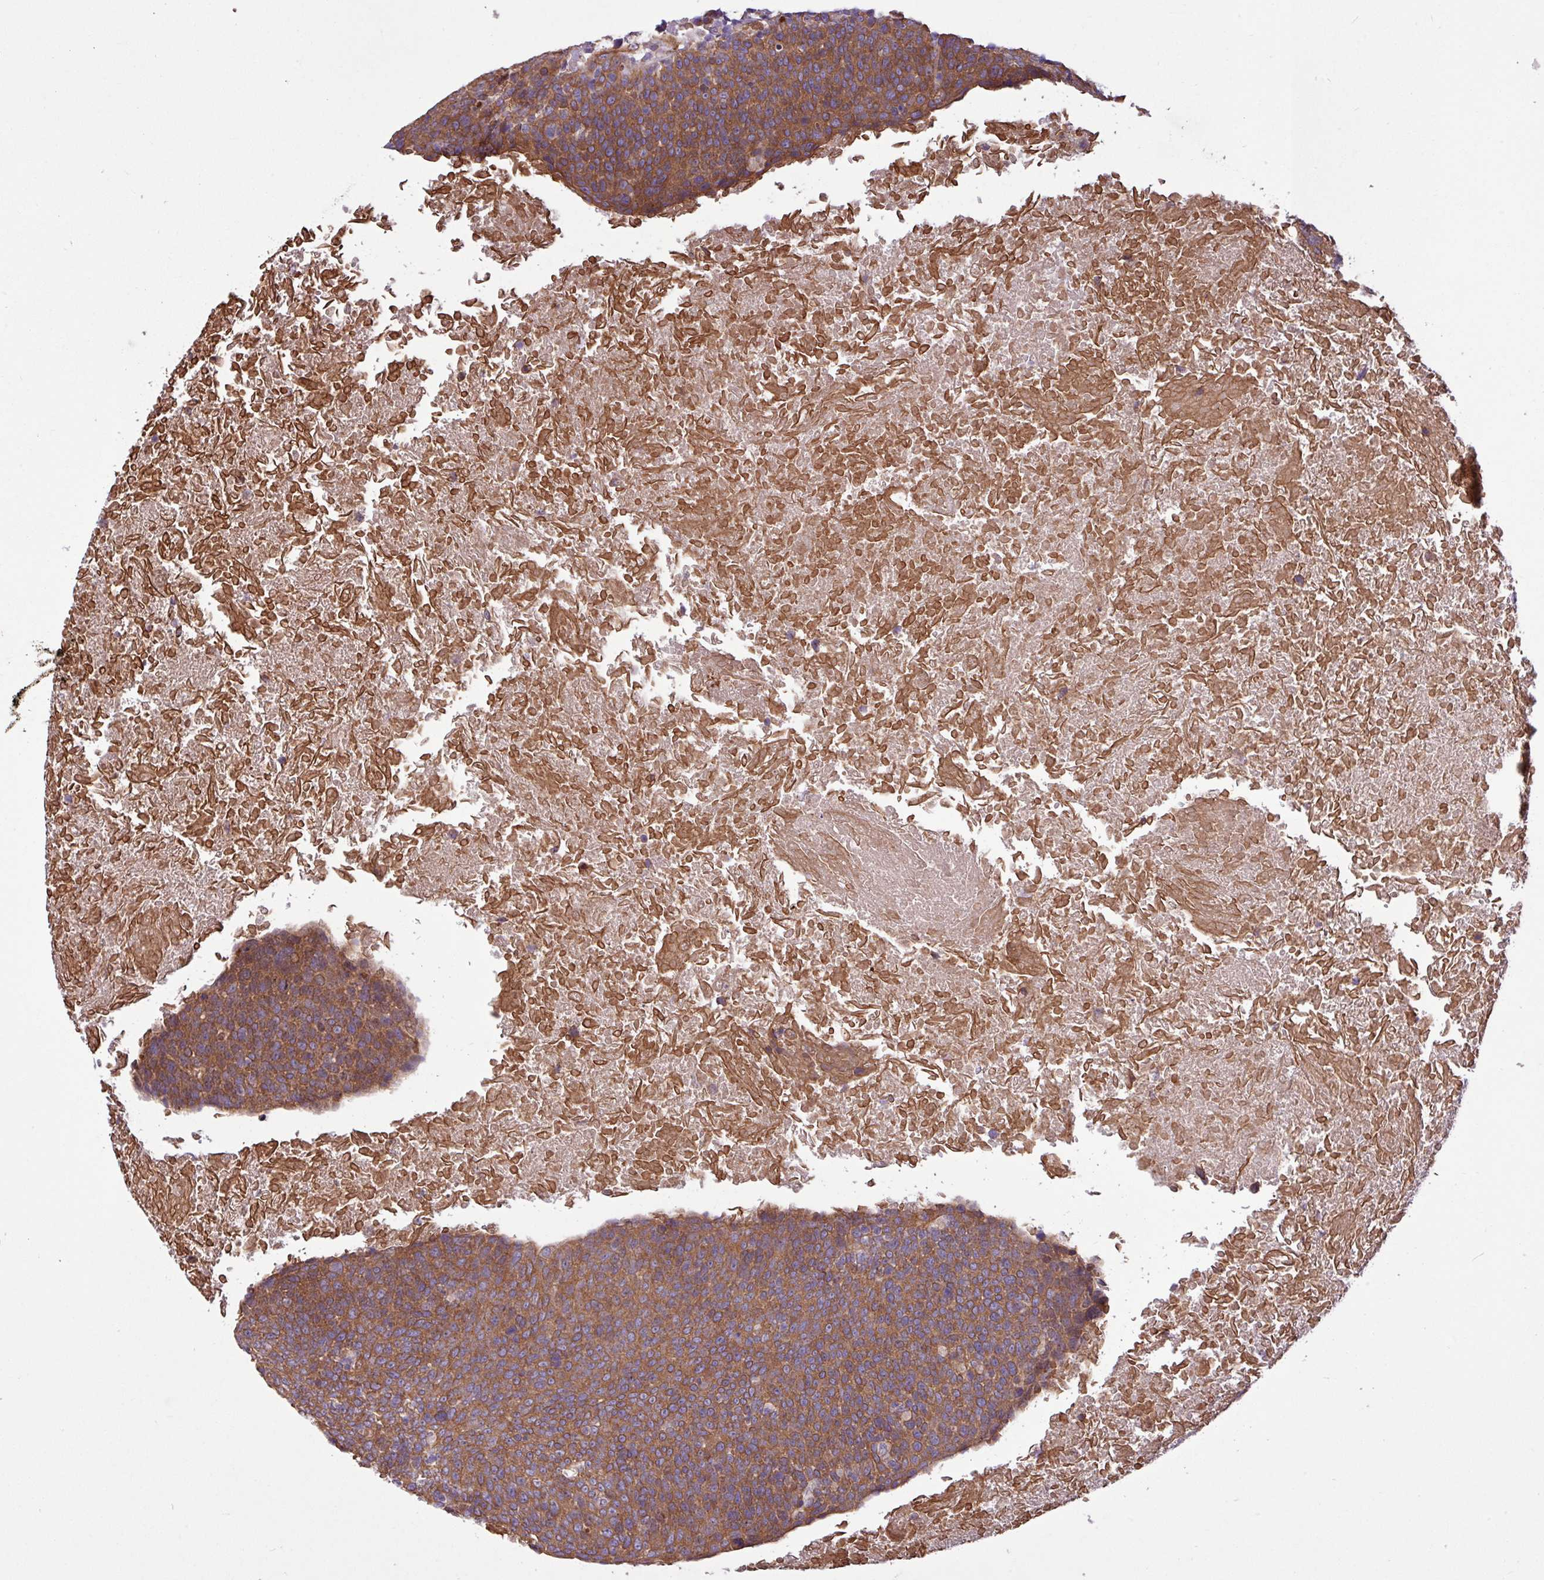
{"staining": {"intensity": "strong", "quantity": ">75%", "location": "cytoplasmic/membranous"}, "tissue": "head and neck cancer", "cell_type": "Tumor cells", "image_type": "cancer", "snomed": [{"axis": "morphology", "description": "Squamous cell carcinoma, NOS"}, {"axis": "morphology", "description": "Squamous cell carcinoma, metastatic, NOS"}, {"axis": "topography", "description": "Lymph node"}, {"axis": "topography", "description": "Head-Neck"}], "caption": "Immunohistochemistry (IHC) of head and neck cancer demonstrates high levels of strong cytoplasmic/membranous positivity in about >75% of tumor cells.", "gene": "TIMM10B", "patient": {"sex": "male", "age": 62}}